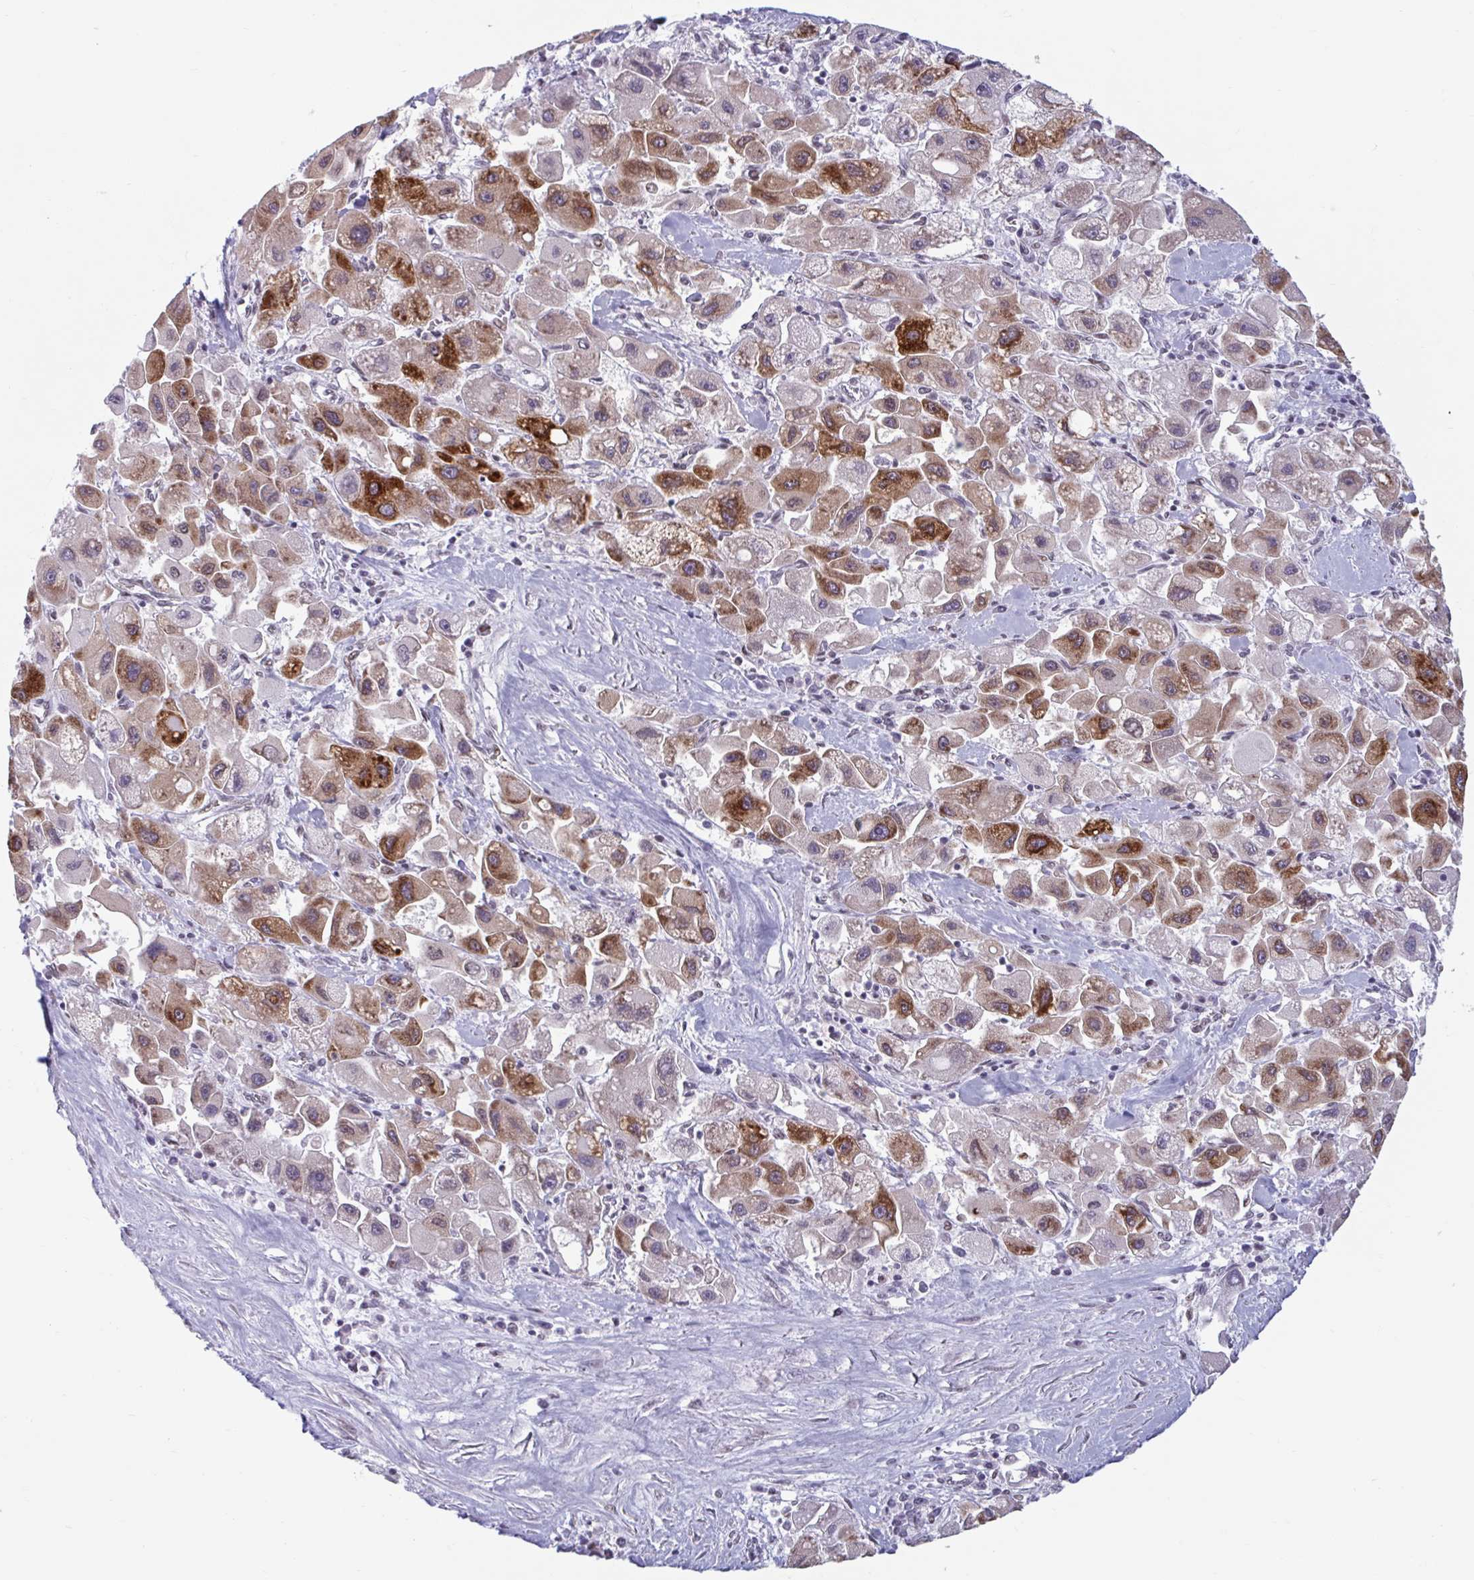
{"staining": {"intensity": "strong", "quantity": "25%-75%", "location": "cytoplasmic/membranous"}, "tissue": "liver cancer", "cell_type": "Tumor cells", "image_type": "cancer", "snomed": [{"axis": "morphology", "description": "Carcinoma, Hepatocellular, NOS"}, {"axis": "topography", "description": "Liver"}], "caption": "A histopathology image of liver cancer stained for a protein displays strong cytoplasmic/membranous brown staining in tumor cells.", "gene": "HSD17B6", "patient": {"sex": "male", "age": 24}}